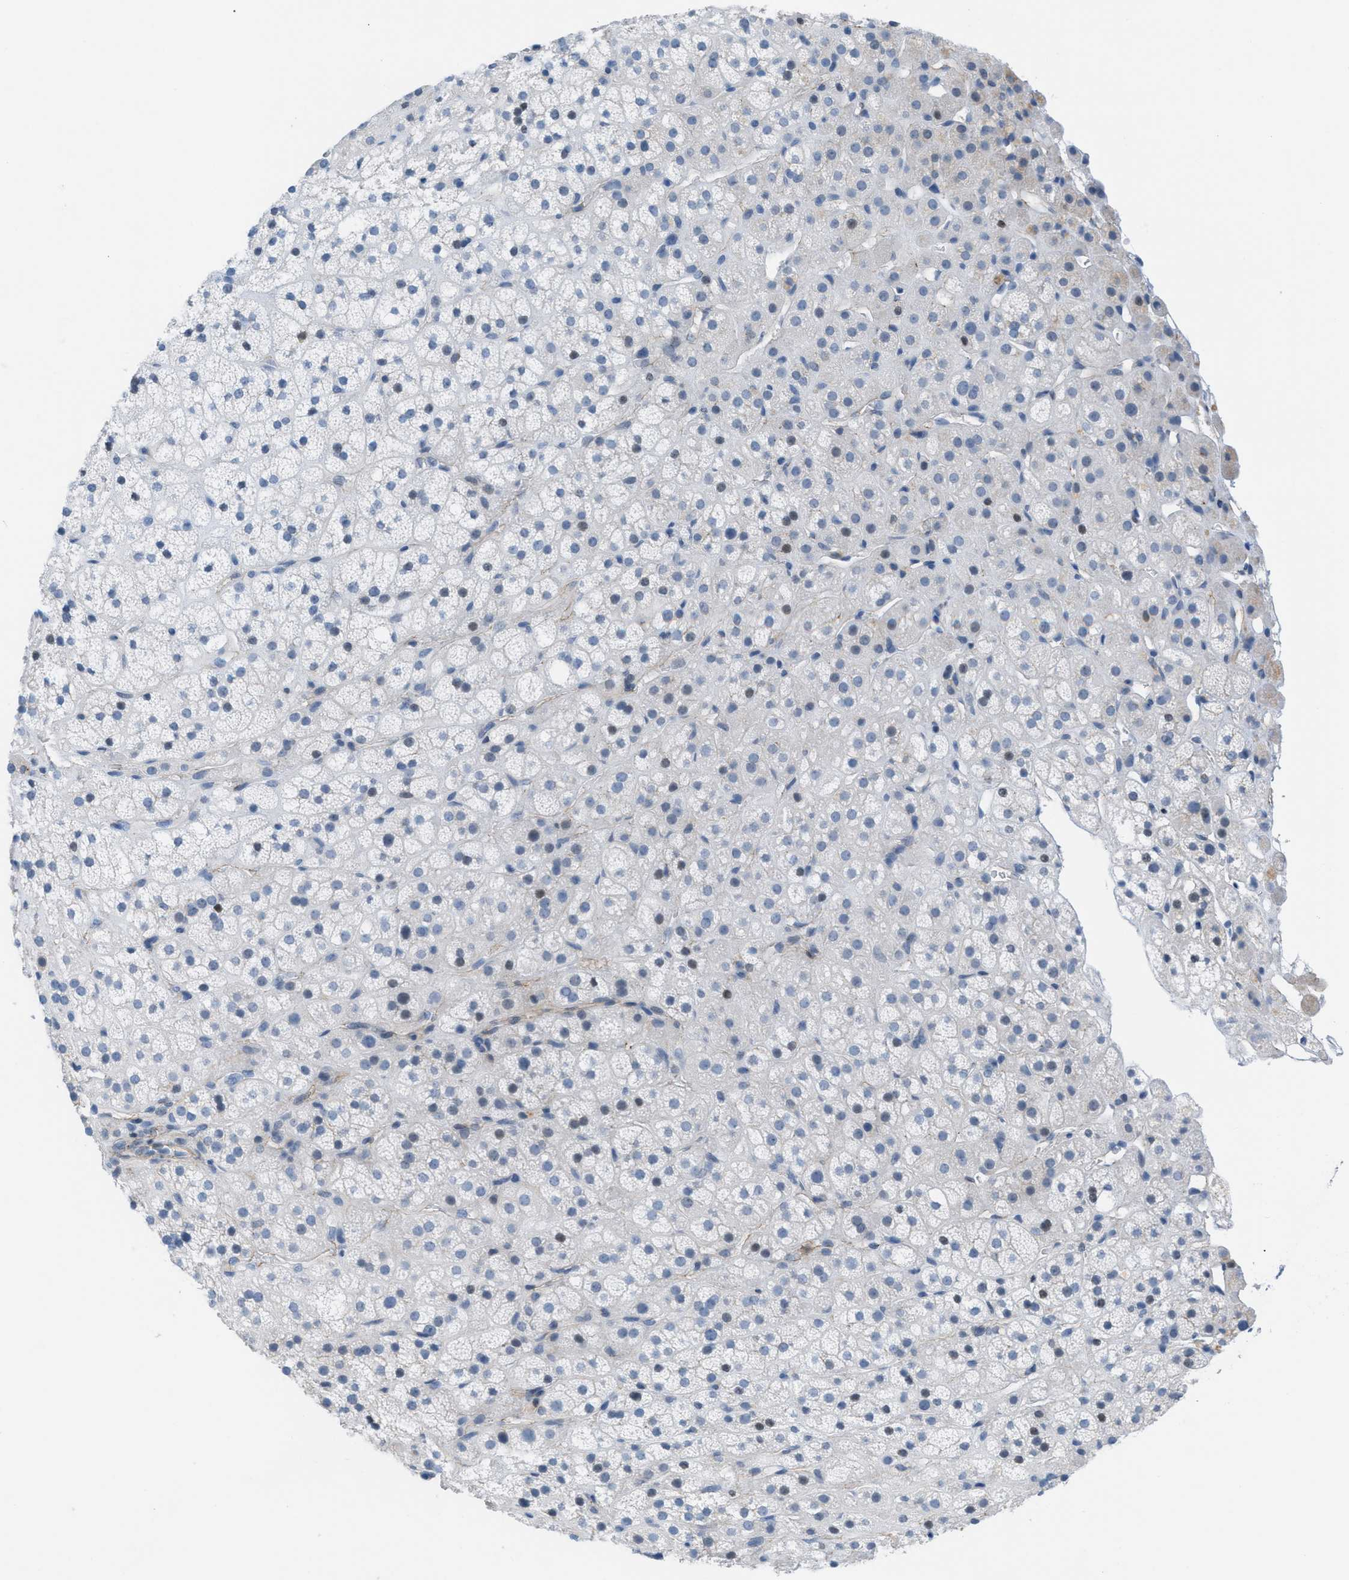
{"staining": {"intensity": "negative", "quantity": "none", "location": "none"}, "tissue": "adrenal gland", "cell_type": "Glandular cells", "image_type": "normal", "snomed": [{"axis": "morphology", "description": "Normal tissue, NOS"}, {"axis": "topography", "description": "Adrenal gland"}], "caption": "Adrenal gland was stained to show a protein in brown. There is no significant expression in glandular cells. Nuclei are stained in blue.", "gene": "CRB3", "patient": {"sex": "male", "age": 56}}